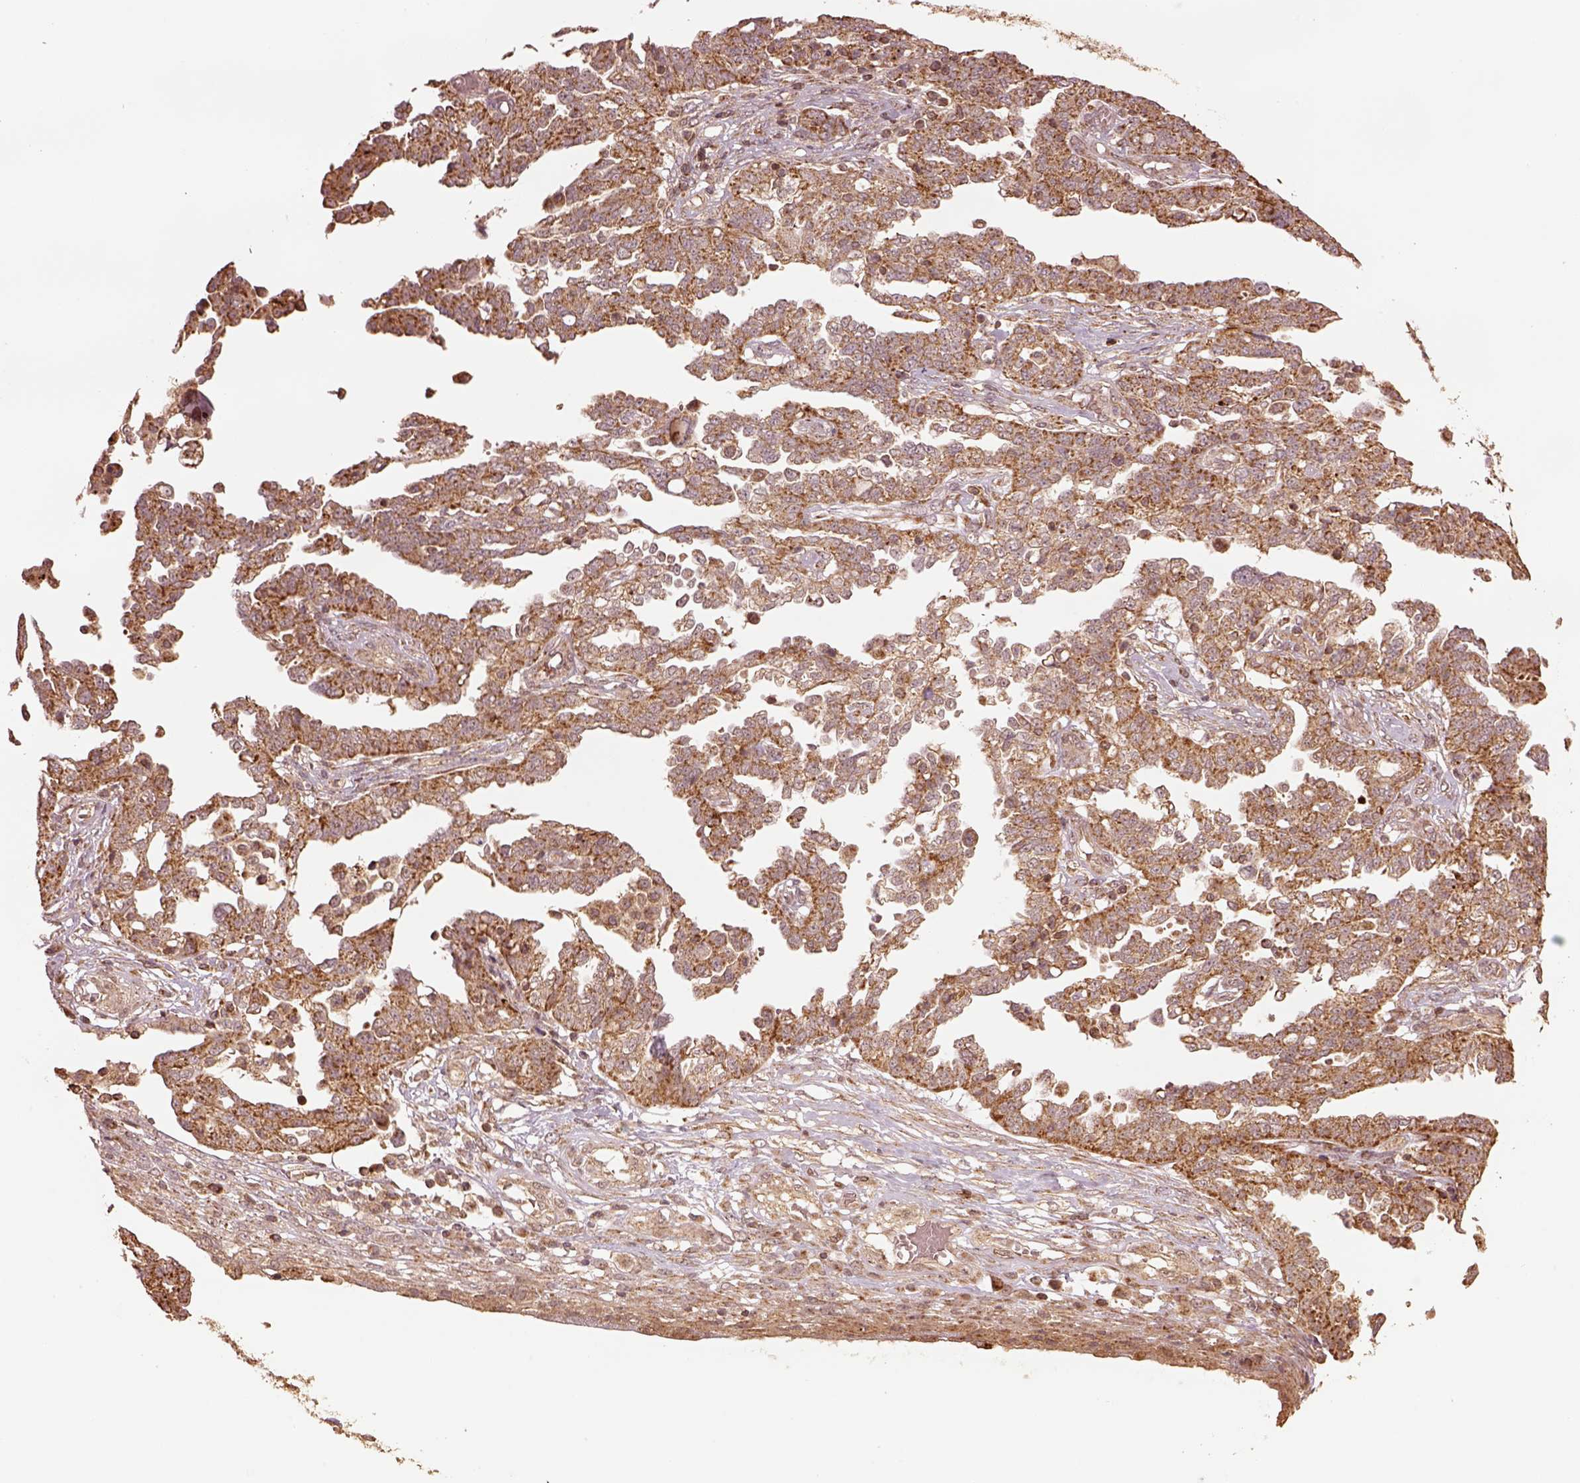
{"staining": {"intensity": "moderate", "quantity": ">75%", "location": "cytoplasmic/membranous"}, "tissue": "ovarian cancer", "cell_type": "Tumor cells", "image_type": "cancer", "snomed": [{"axis": "morphology", "description": "Cystadenocarcinoma, serous, NOS"}, {"axis": "topography", "description": "Ovary"}], "caption": "Brown immunohistochemical staining in ovarian serous cystadenocarcinoma demonstrates moderate cytoplasmic/membranous staining in approximately >75% of tumor cells. The staining is performed using DAB brown chromogen to label protein expression. The nuclei are counter-stained blue using hematoxylin.", "gene": "SEL1L3", "patient": {"sex": "female", "age": 67}}